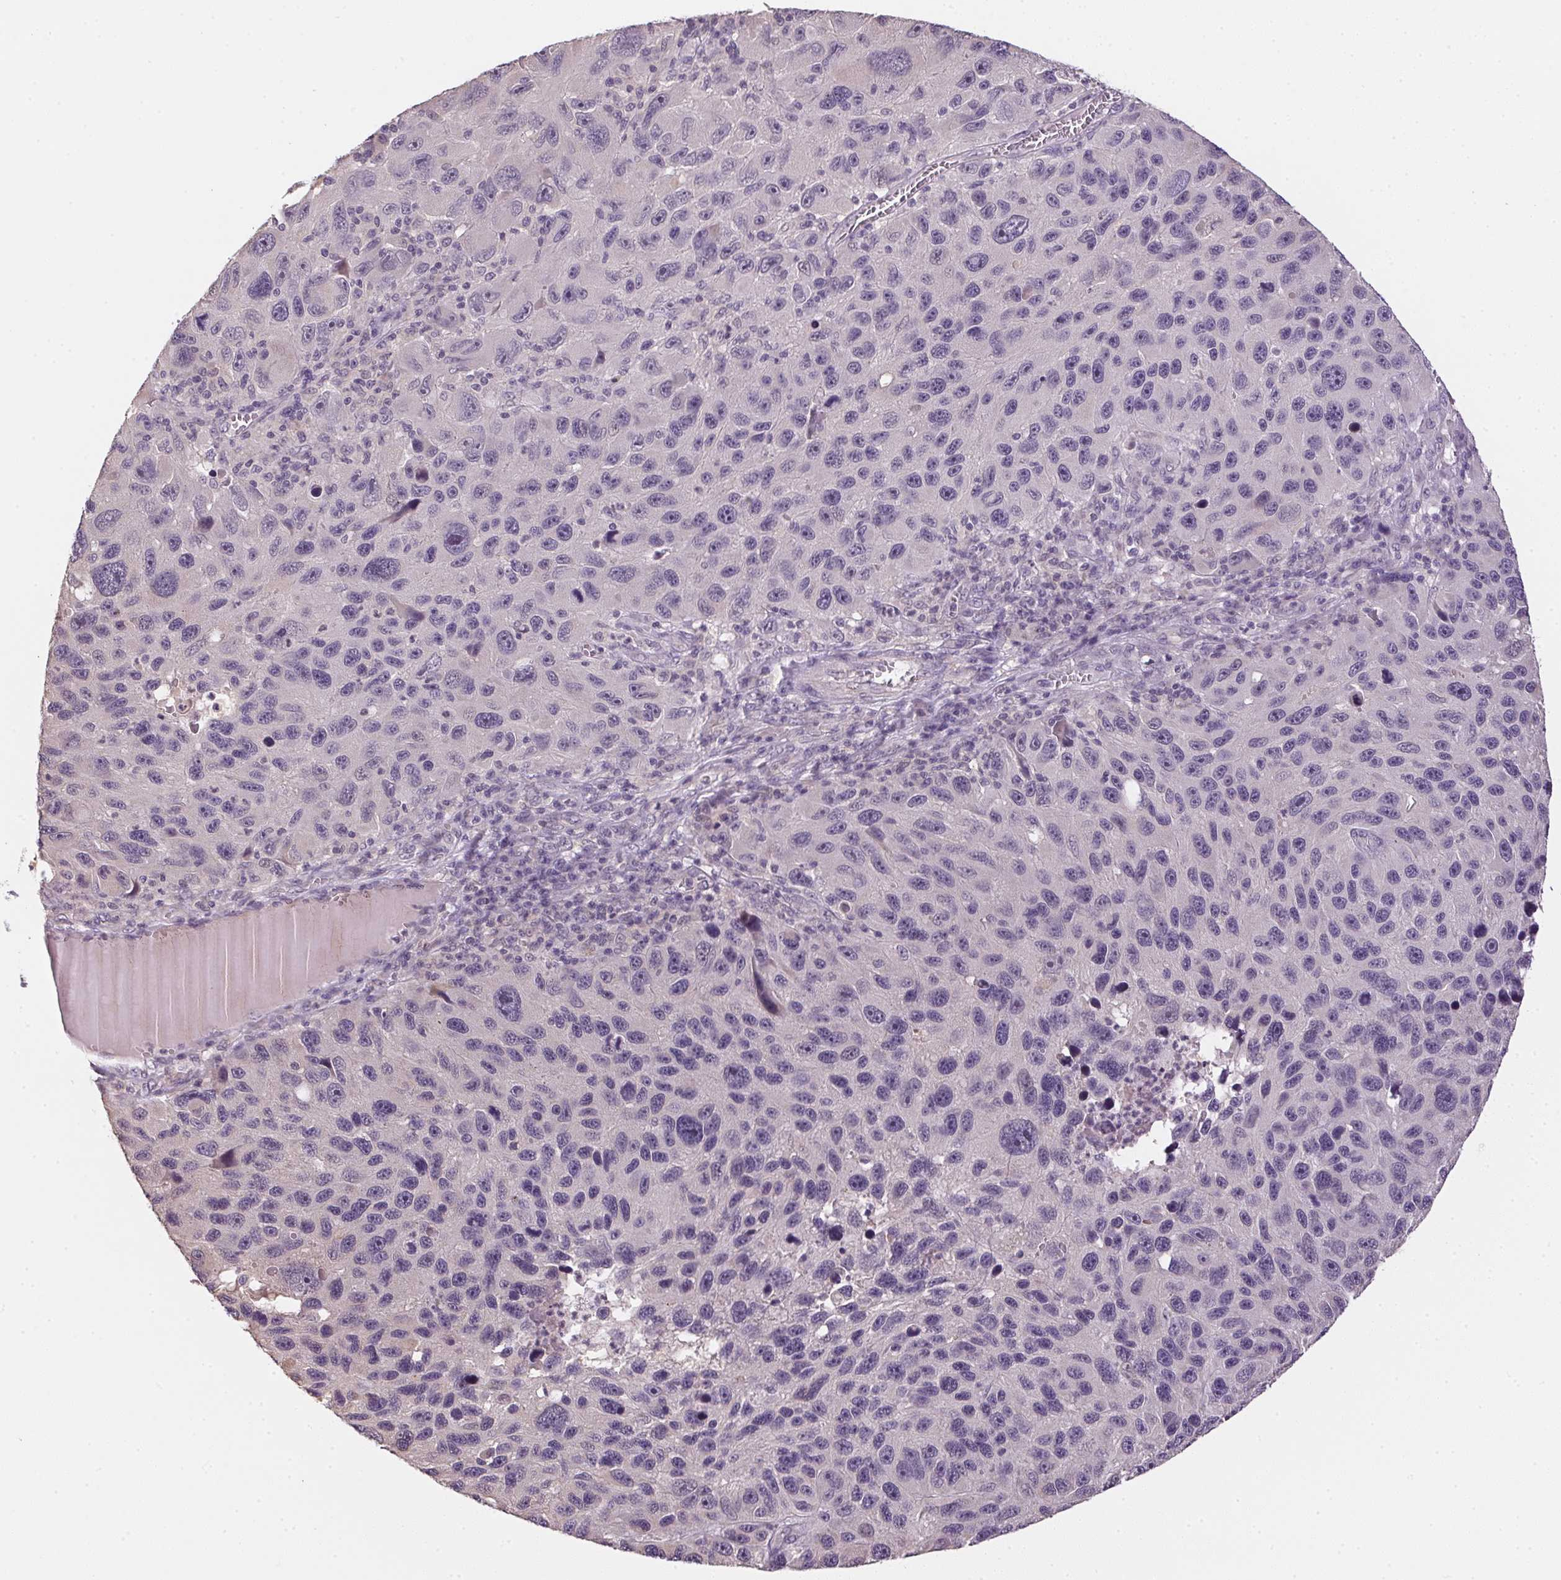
{"staining": {"intensity": "negative", "quantity": "none", "location": "none"}, "tissue": "melanoma", "cell_type": "Tumor cells", "image_type": "cancer", "snomed": [{"axis": "morphology", "description": "Malignant melanoma, NOS"}, {"axis": "topography", "description": "Skin"}], "caption": "Immunohistochemistry image of malignant melanoma stained for a protein (brown), which shows no expression in tumor cells.", "gene": "ALDH8A1", "patient": {"sex": "male", "age": 53}}